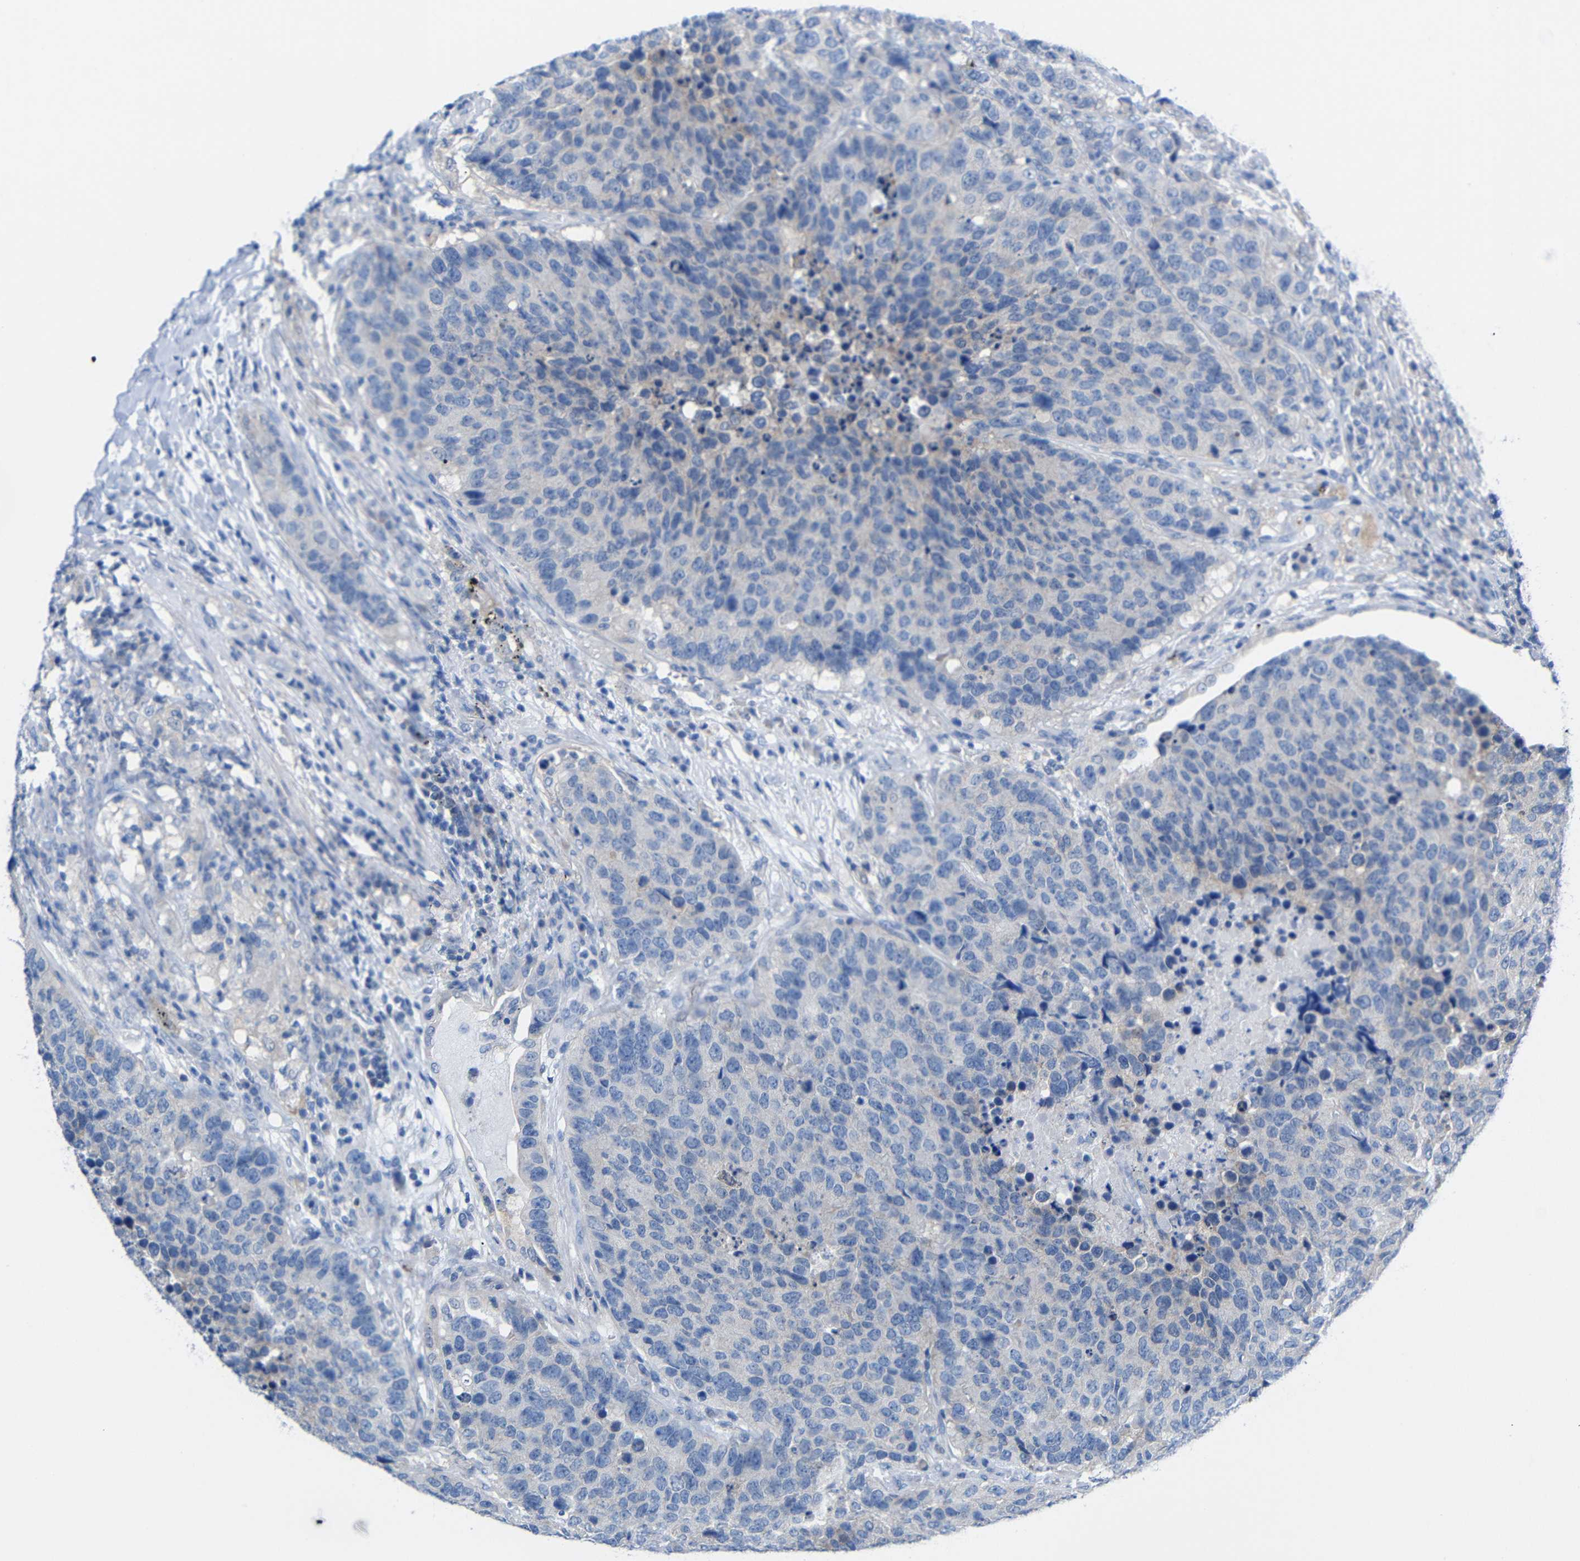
{"staining": {"intensity": "negative", "quantity": "none", "location": "none"}, "tissue": "carcinoid", "cell_type": "Tumor cells", "image_type": "cancer", "snomed": [{"axis": "morphology", "description": "Carcinoid, malignant, NOS"}, {"axis": "topography", "description": "Lung"}], "caption": "There is no significant staining in tumor cells of carcinoid.", "gene": "PEBP1", "patient": {"sex": "male", "age": 60}}